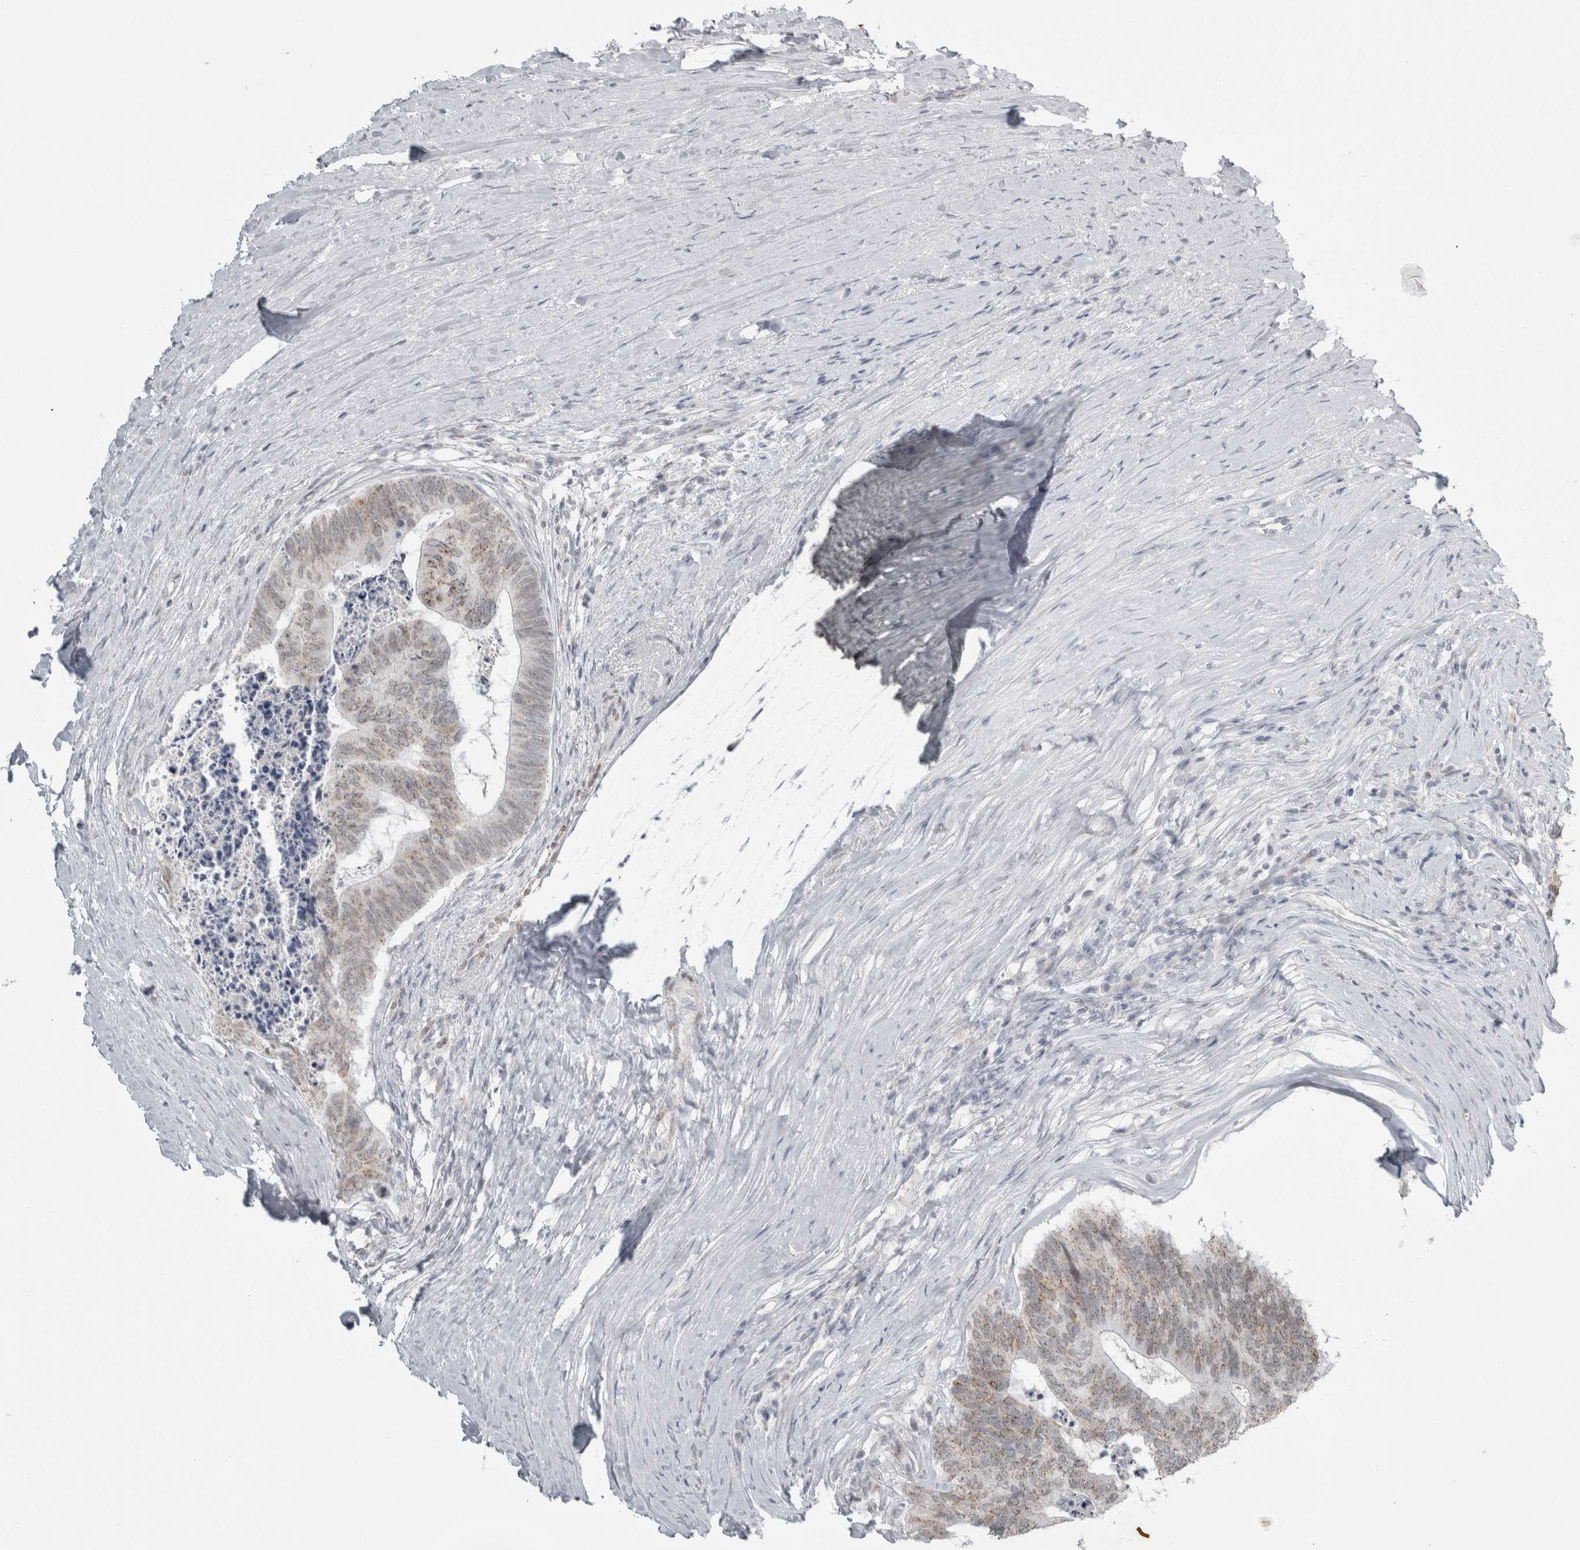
{"staining": {"intensity": "weak", "quantity": ">75%", "location": "cytoplasmic/membranous"}, "tissue": "colorectal cancer", "cell_type": "Tumor cells", "image_type": "cancer", "snomed": [{"axis": "morphology", "description": "Adenocarcinoma, NOS"}, {"axis": "topography", "description": "Colon"}], "caption": "Colorectal cancer (adenocarcinoma) stained with a brown dye reveals weak cytoplasmic/membranous positive positivity in approximately >75% of tumor cells.", "gene": "PLIN1", "patient": {"sex": "female", "age": 67}}